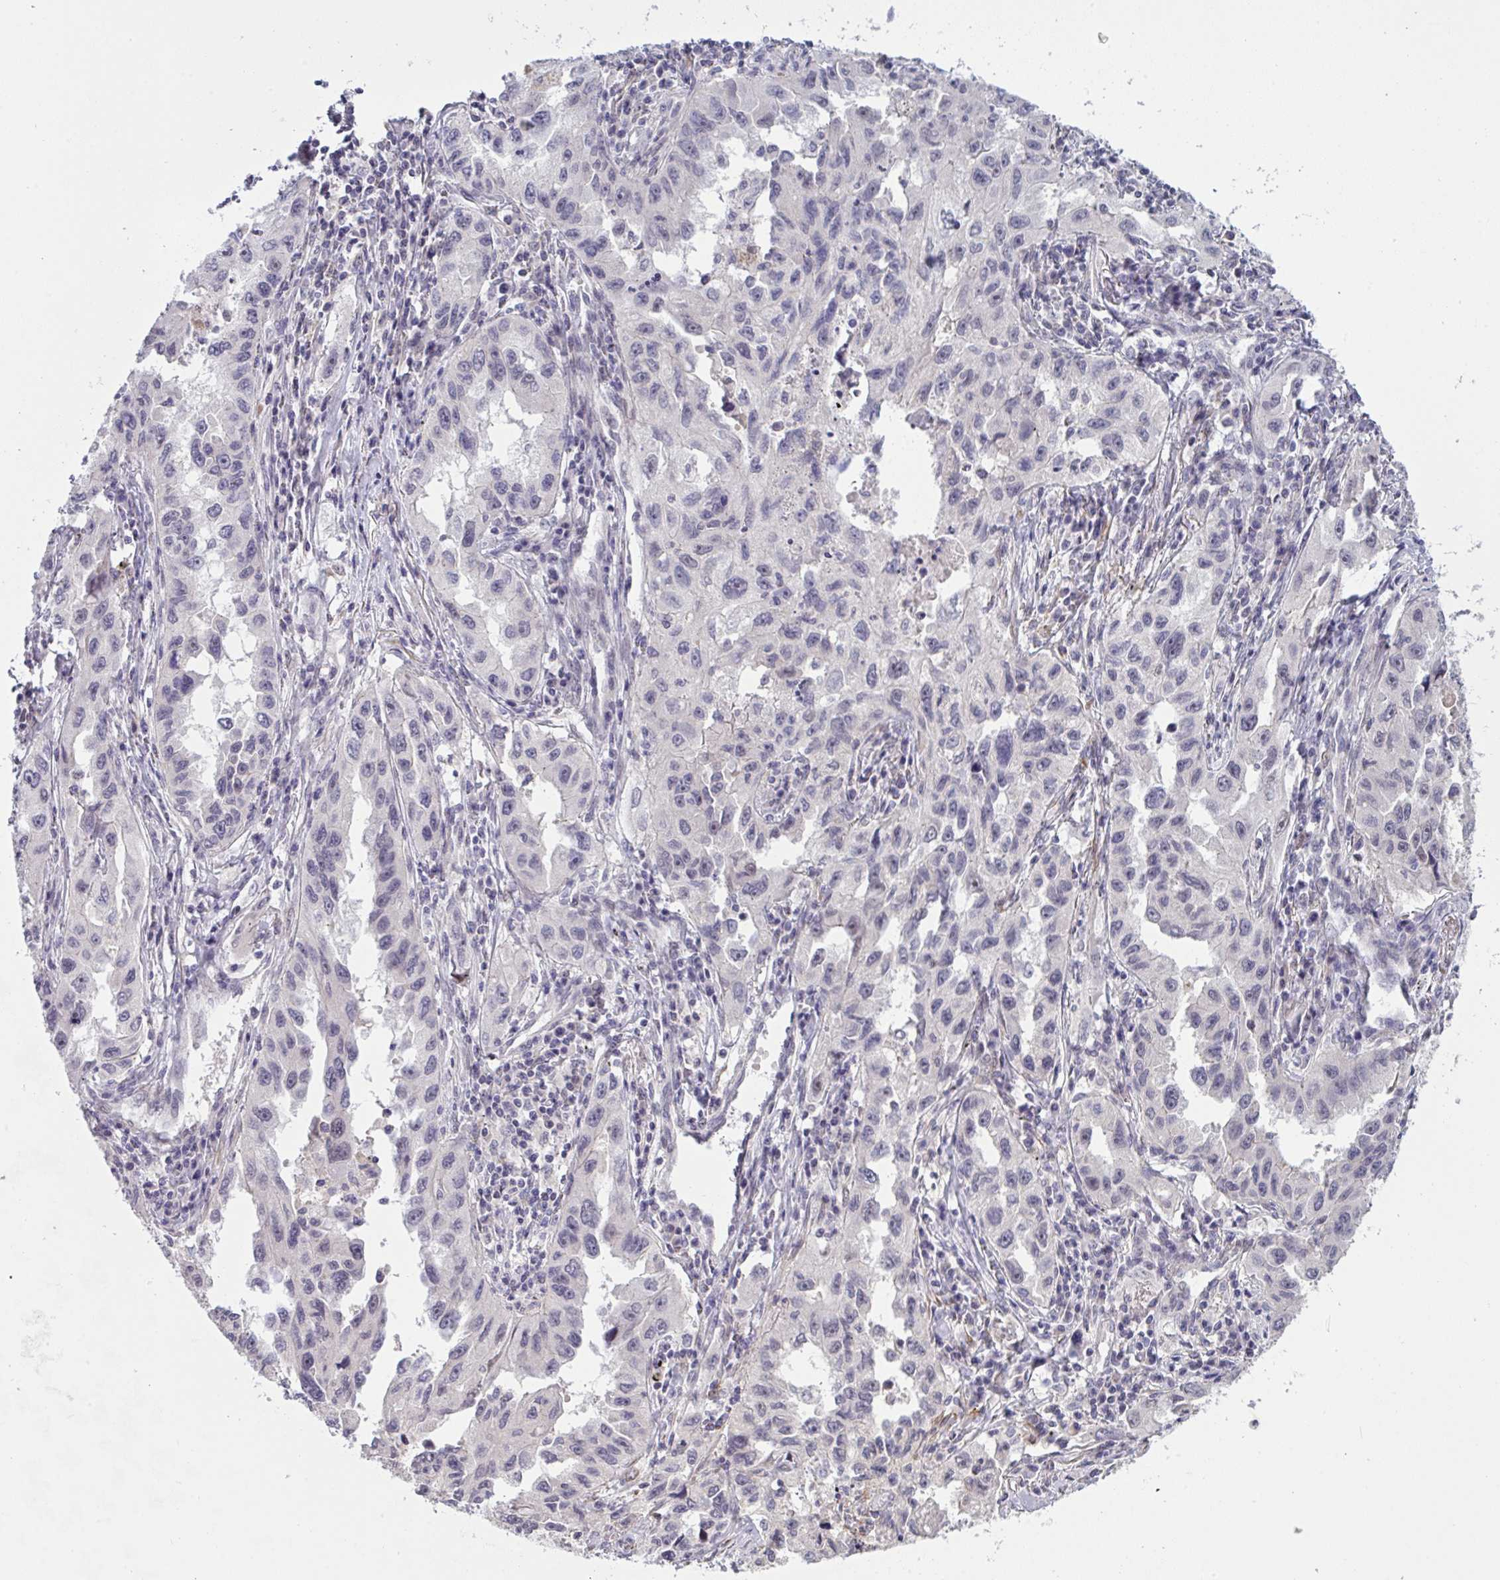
{"staining": {"intensity": "negative", "quantity": "none", "location": "none"}, "tissue": "lung cancer", "cell_type": "Tumor cells", "image_type": "cancer", "snomed": [{"axis": "morphology", "description": "Adenocarcinoma, NOS"}, {"axis": "topography", "description": "Lung"}], "caption": "Tumor cells show no significant expression in adenocarcinoma (lung).", "gene": "ZNF784", "patient": {"sex": "female", "age": 73}}